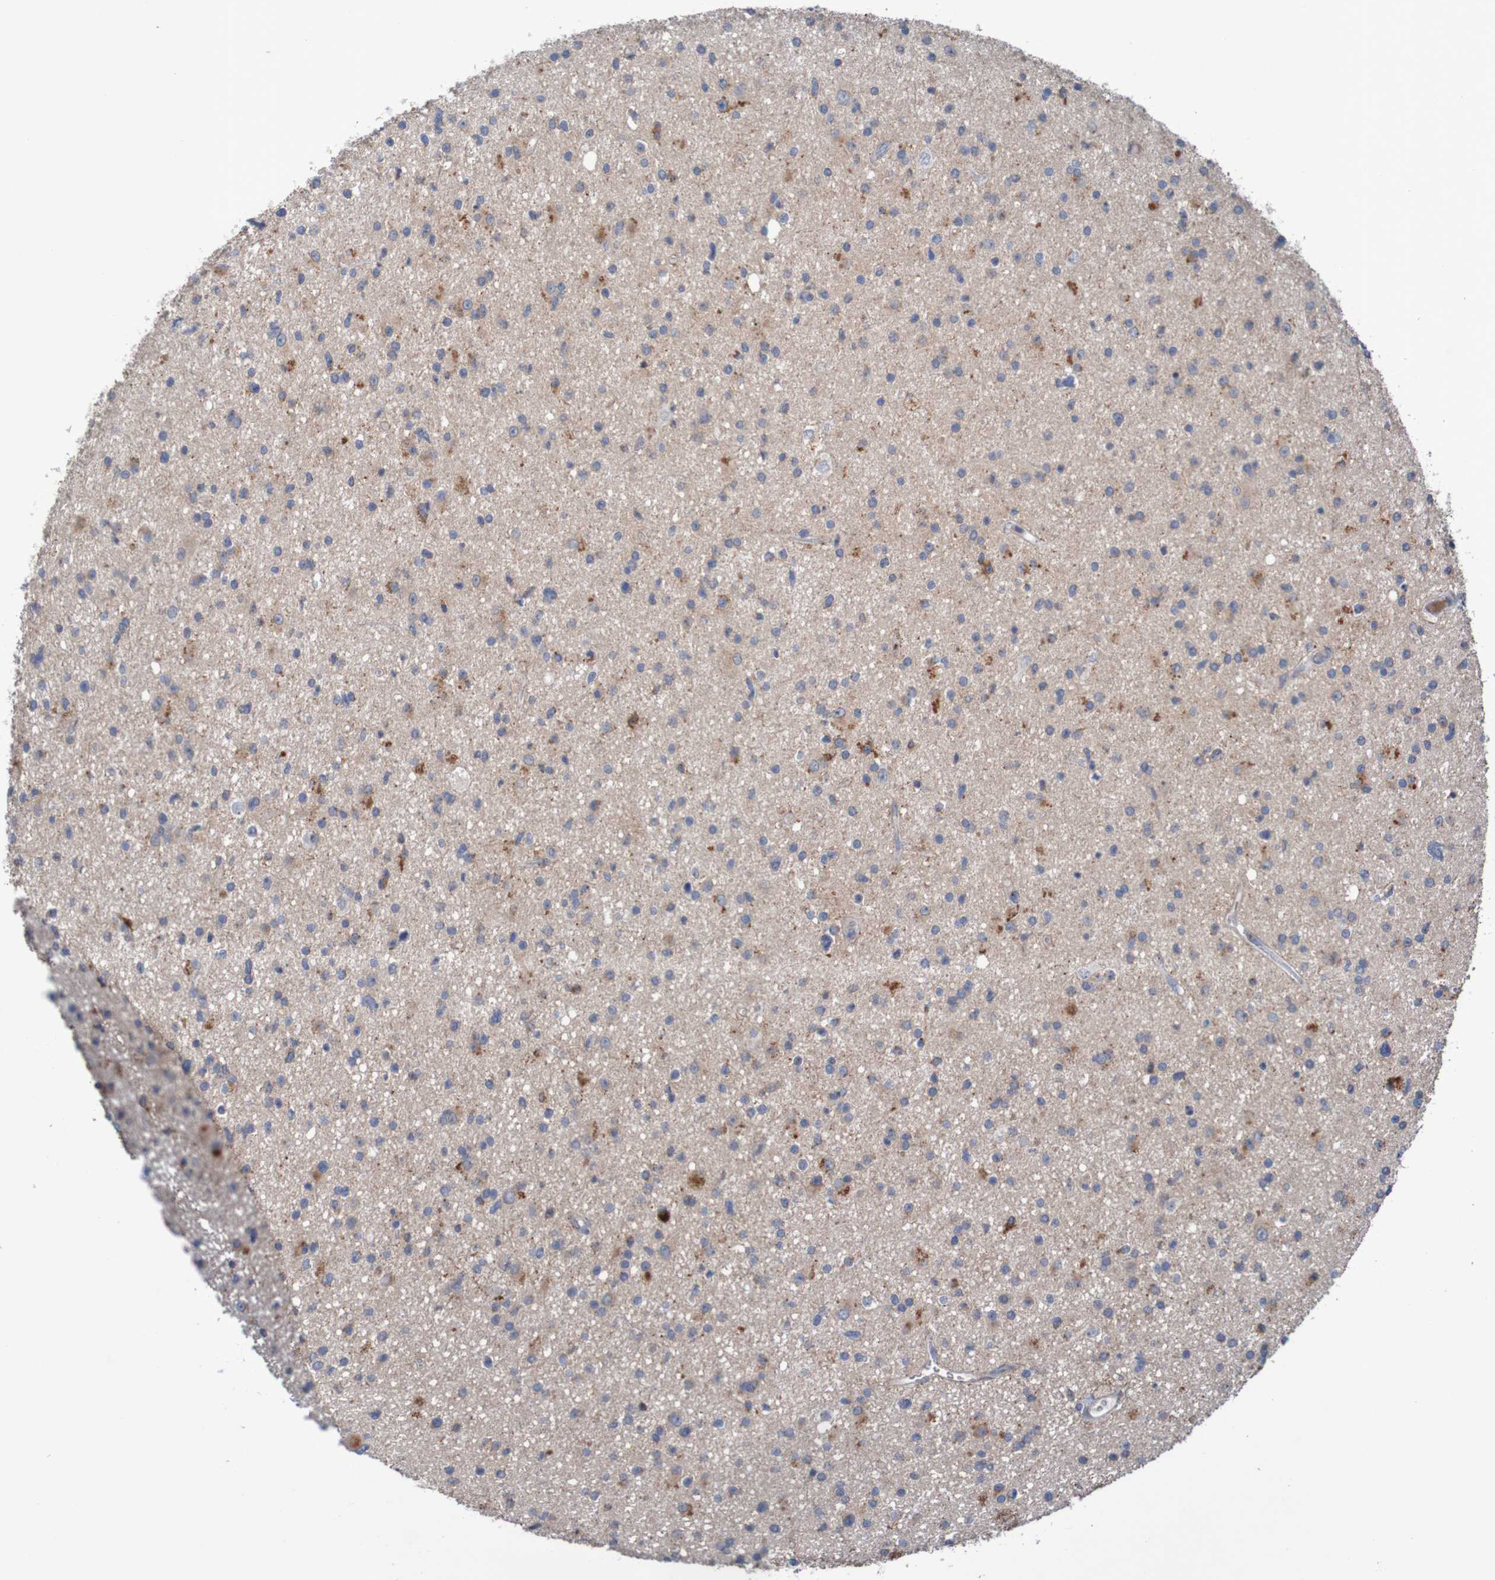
{"staining": {"intensity": "strong", "quantity": "<25%", "location": "cytoplasmic/membranous"}, "tissue": "glioma", "cell_type": "Tumor cells", "image_type": "cancer", "snomed": [{"axis": "morphology", "description": "Glioma, malignant, High grade"}, {"axis": "topography", "description": "Brain"}], "caption": "Immunohistochemical staining of malignant glioma (high-grade) demonstrates strong cytoplasmic/membranous protein positivity in approximately <25% of tumor cells. (Stains: DAB (3,3'-diaminobenzidine) in brown, nuclei in blue, Microscopy: brightfield microscopy at high magnification).", "gene": "ANGPT4", "patient": {"sex": "male", "age": 33}}